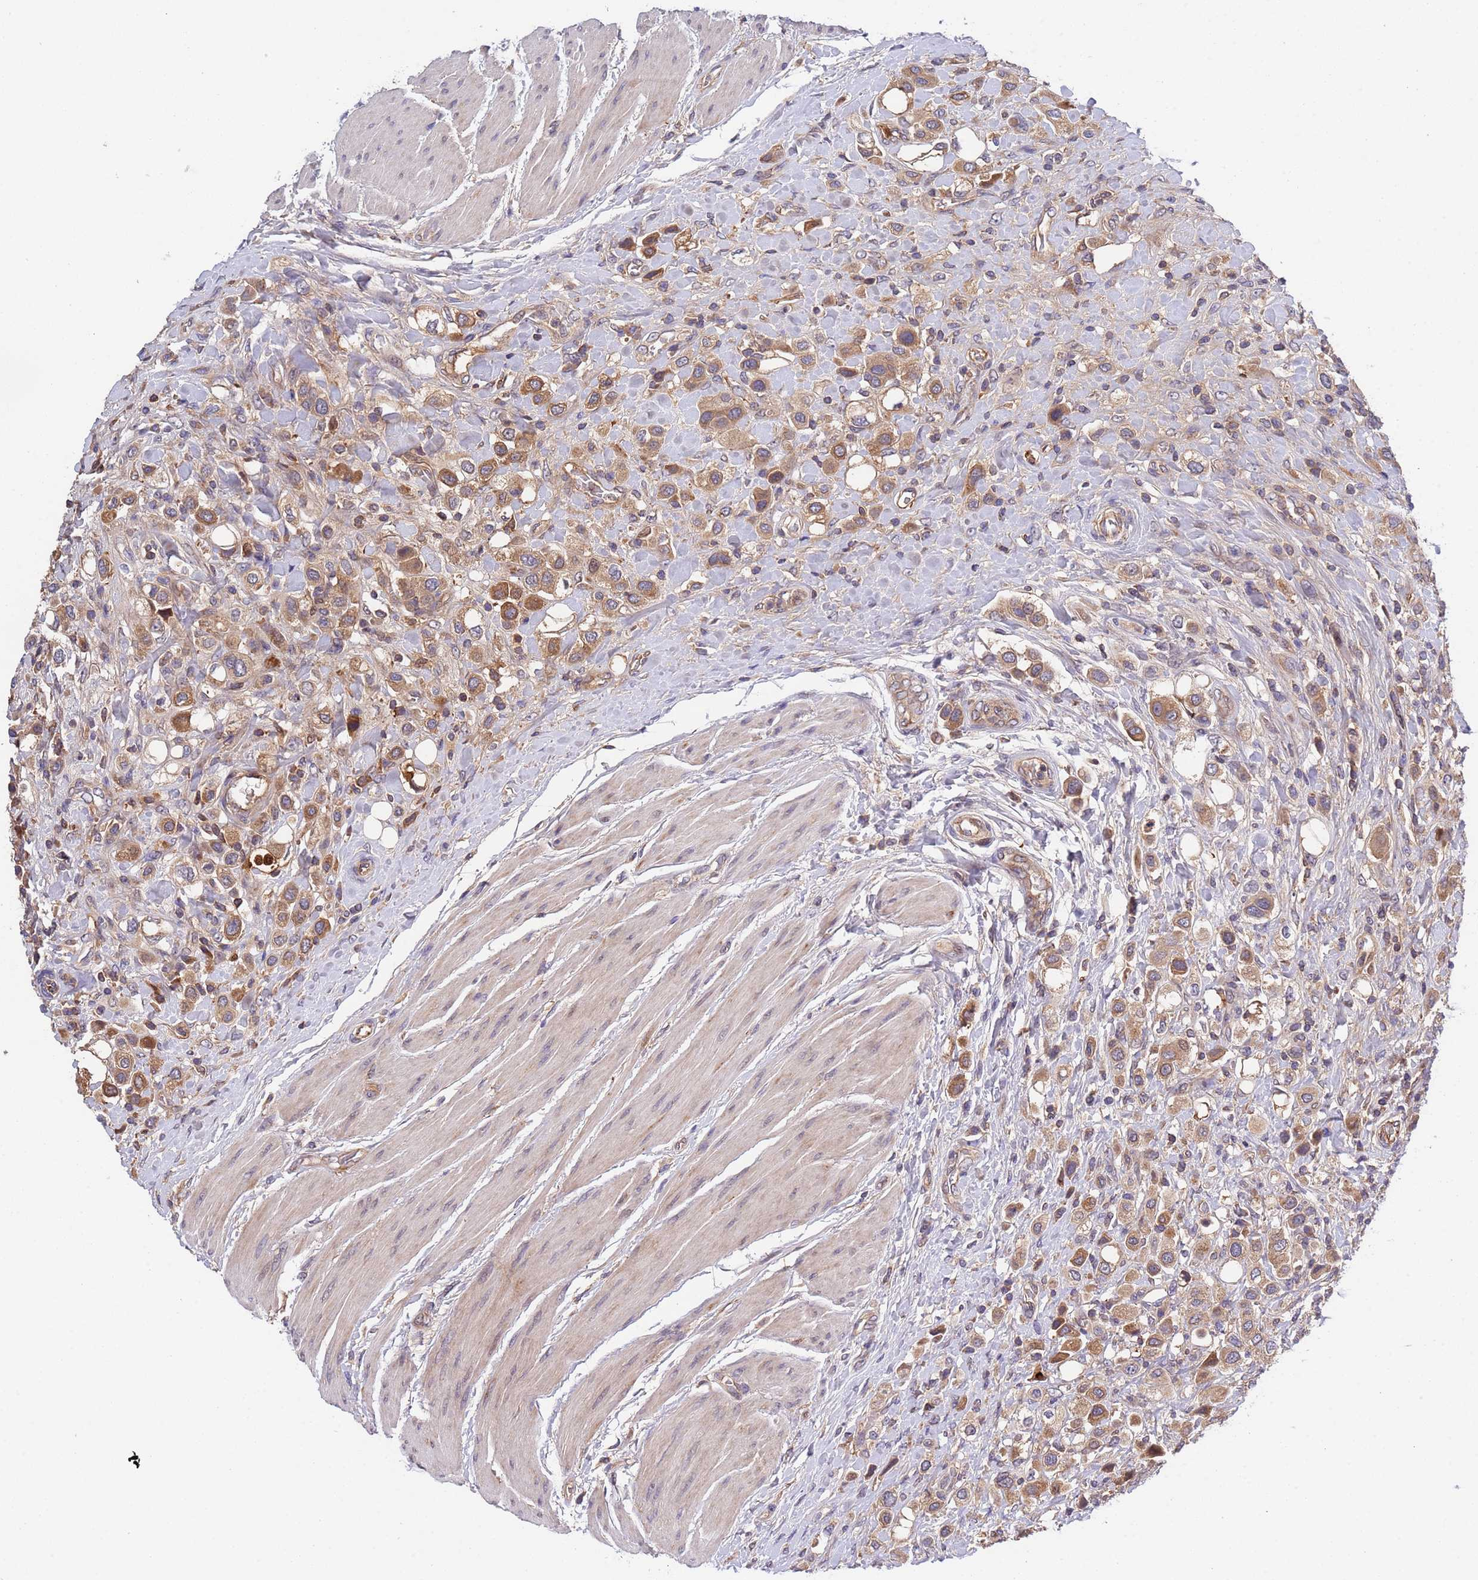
{"staining": {"intensity": "moderate", "quantity": ">75%", "location": "cytoplasmic/membranous"}, "tissue": "urothelial cancer", "cell_type": "Tumor cells", "image_type": "cancer", "snomed": [{"axis": "morphology", "description": "Urothelial carcinoma, High grade"}, {"axis": "topography", "description": "Urinary bladder"}], "caption": "An immunohistochemistry image of tumor tissue is shown. Protein staining in brown labels moderate cytoplasmic/membranous positivity in high-grade urothelial carcinoma within tumor cells.", "gene": "PARP16", "patient": {"sex": "male", "age": 50}}